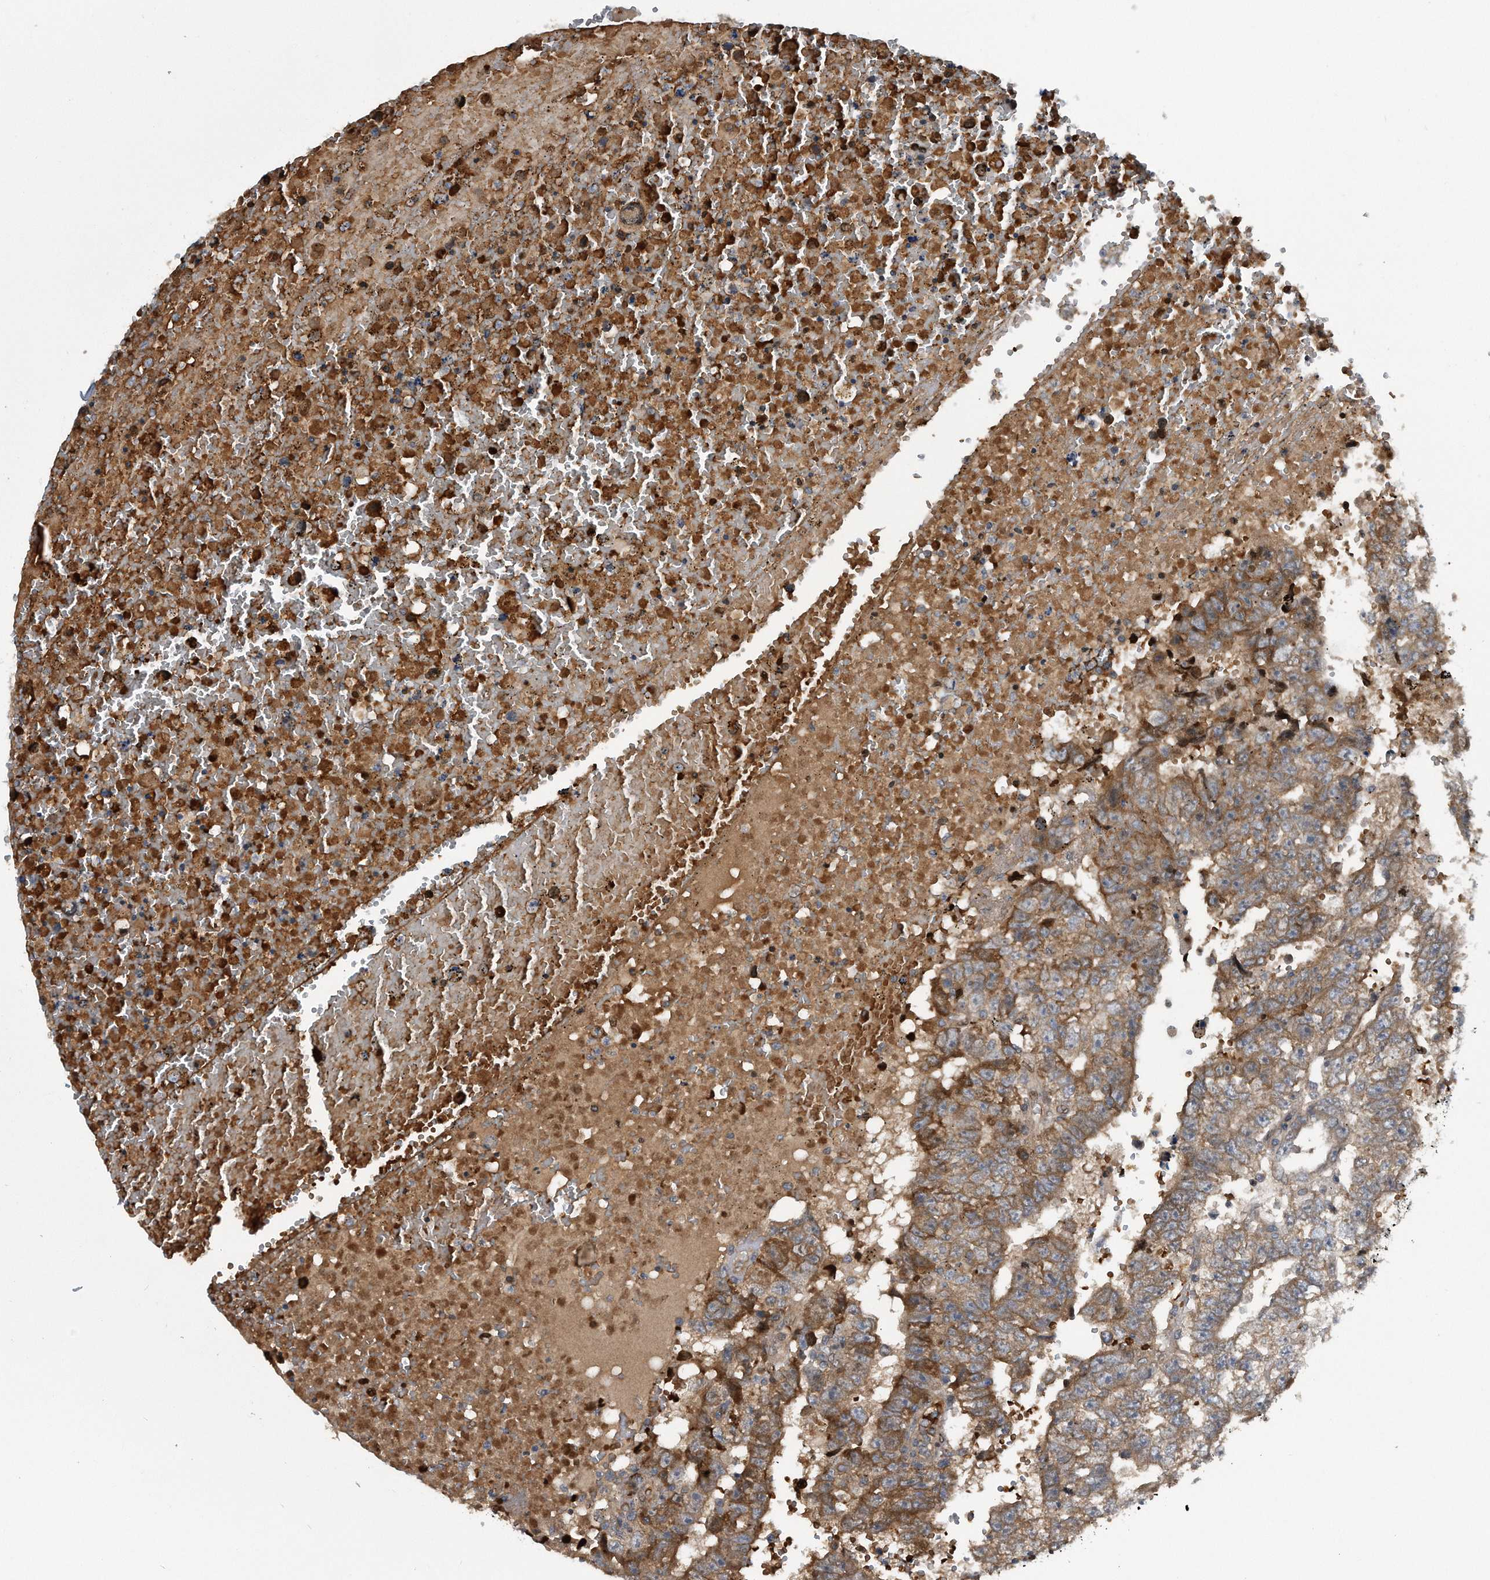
{"staining": {"intensity": "moderate", "quantity": ">75%", "location": "cytoplasmic/membranous"}, "tissue": "testis cancer", "cell_type": "Tumor cells", "image_type": "cancer", "snomed": [{"axis": "morphology", "description": "Carcinoma, Embryonal, NOS"}, {"axis": "topography", "description": "Testis"}], "caption": "Immunohistochemistry (DAB) staining of testis cancer displays moderate cytoplasmic/membranous protein expression in approximately >75% of tumor cells.", "gene": "ZNF79", "patient": {"sex": "male", "age": 25}}